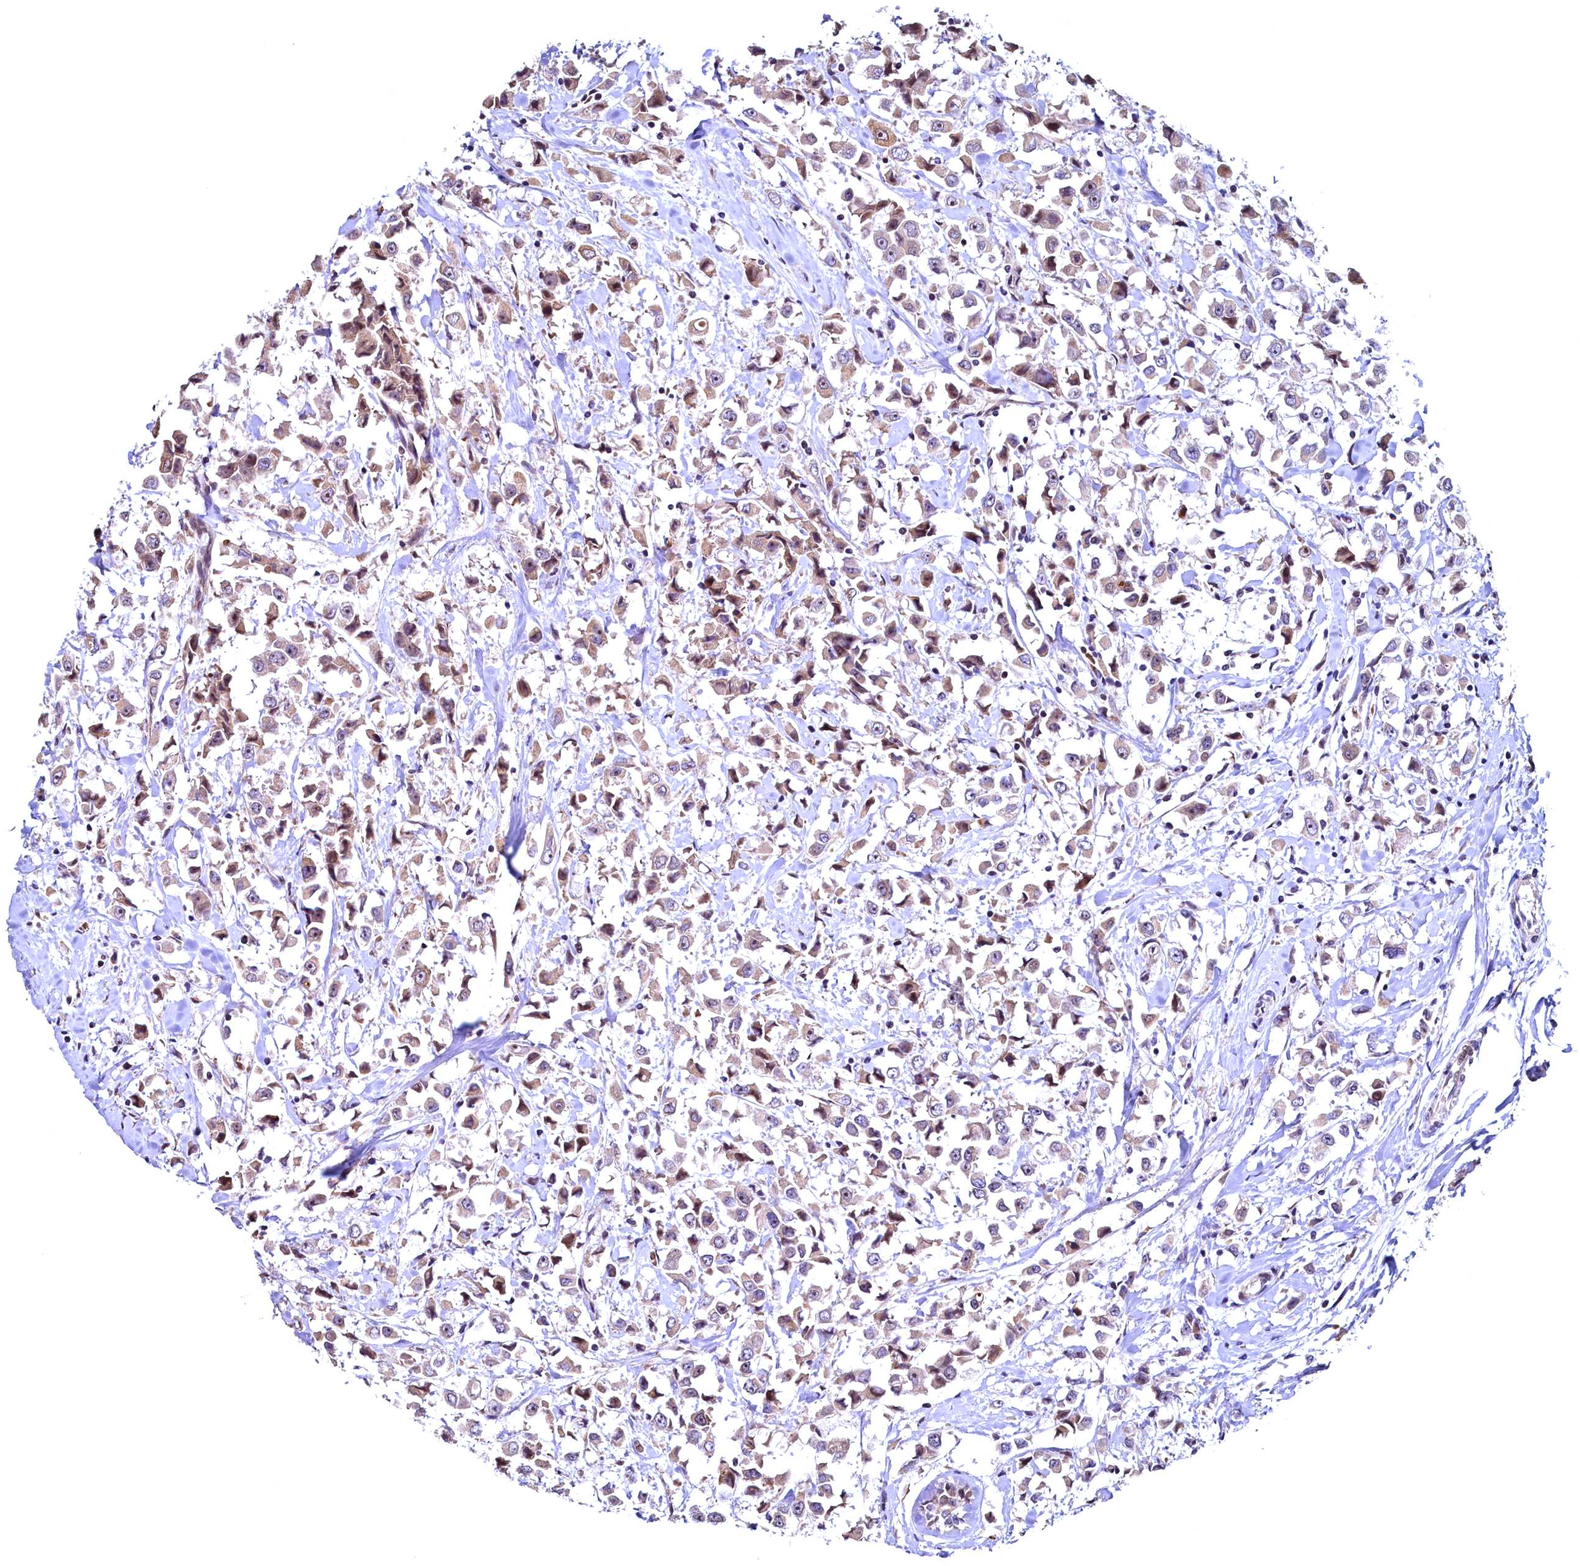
{"staining": {"intensity": "weak", "quantity": "25%-75%", "location": "cytoplasmic/membranous"}, "tissue": "breast cancer", "cell_type": "Tumor cells", "image_type": "cancer", "snomed": [{"axis": "morphology", "description": "Duct carcinoma"}, {"axis": "topography", "description": "Breast"}], "caption": "IHC (DAB (3,3'-diaminobenzidine)) staining of human breast cancer demonstrates weak cytoplasmic/membranous protein positivity in about 25%-75% of tumor cells. The staining was performed using DAB (3,3'-diaminobenzidine), with brown indicating positive protein expression. Nuclei are stained blue with hematoxylin.", "gene": "LATS2", "patient": {"sex": "female", "age": 61}}